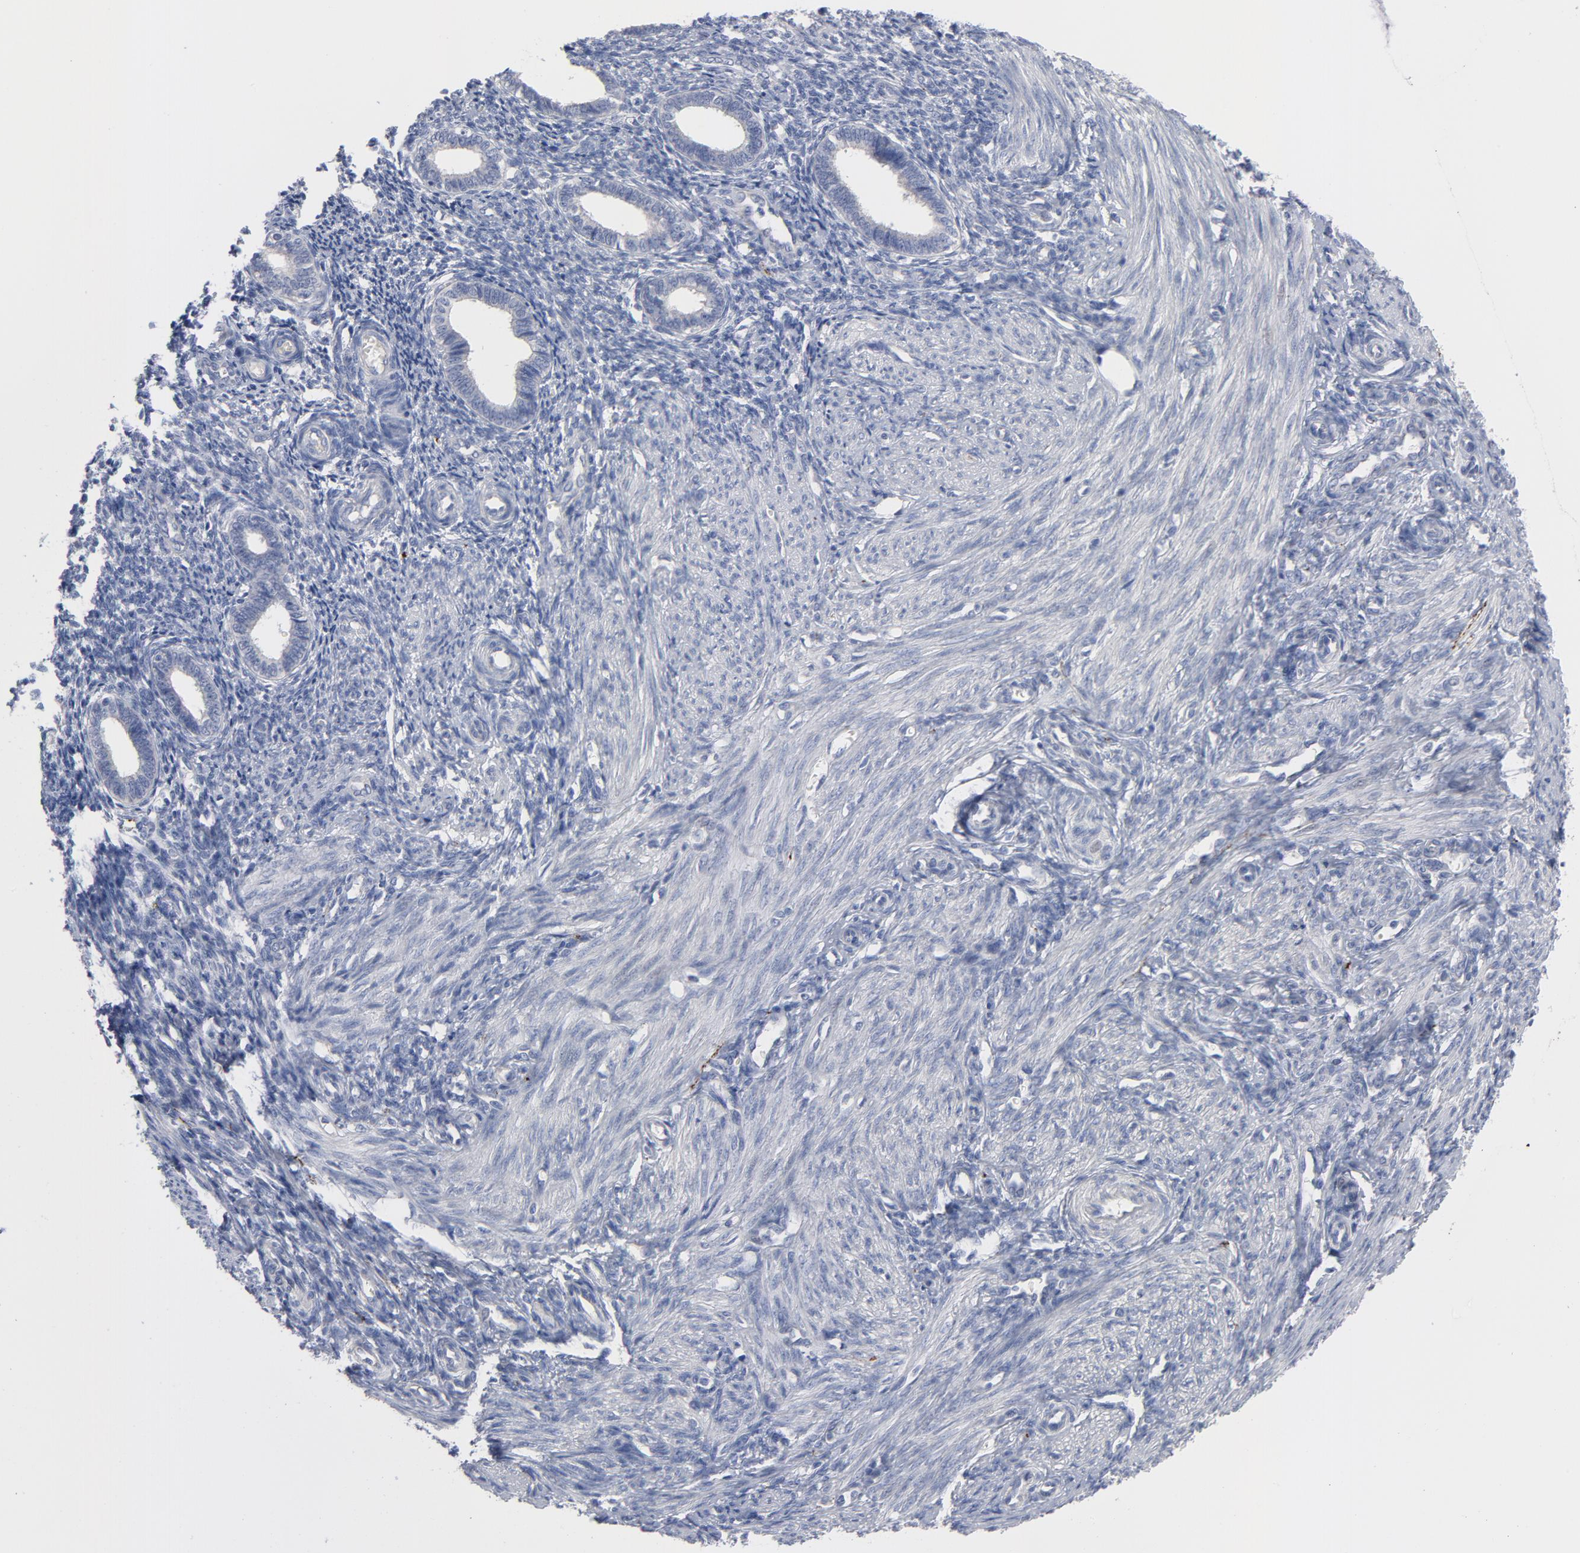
{"staining": {"intensity": "negative", "quantity": "none", "location": "none"}, "tissue": "endometrium", "cell_type": "Cells in endometrial stroma", "image_type": "normal", "snomed": [{"axis": "morphology", "description": "Normal tissue, NOS"}, {"axis": "topography", "description": "Endometrium"}], "caption": "Normal endometrium was stained to show a protein in brown. There is no significant expression in cells in endometrial stroma. (DAB (3,3'-diaminobenzidine) immunohistochemistry visualized using brightfield microscopy, high magnification).", "gene": "CPE", "patient": {"sex": "female", "age": 27}}